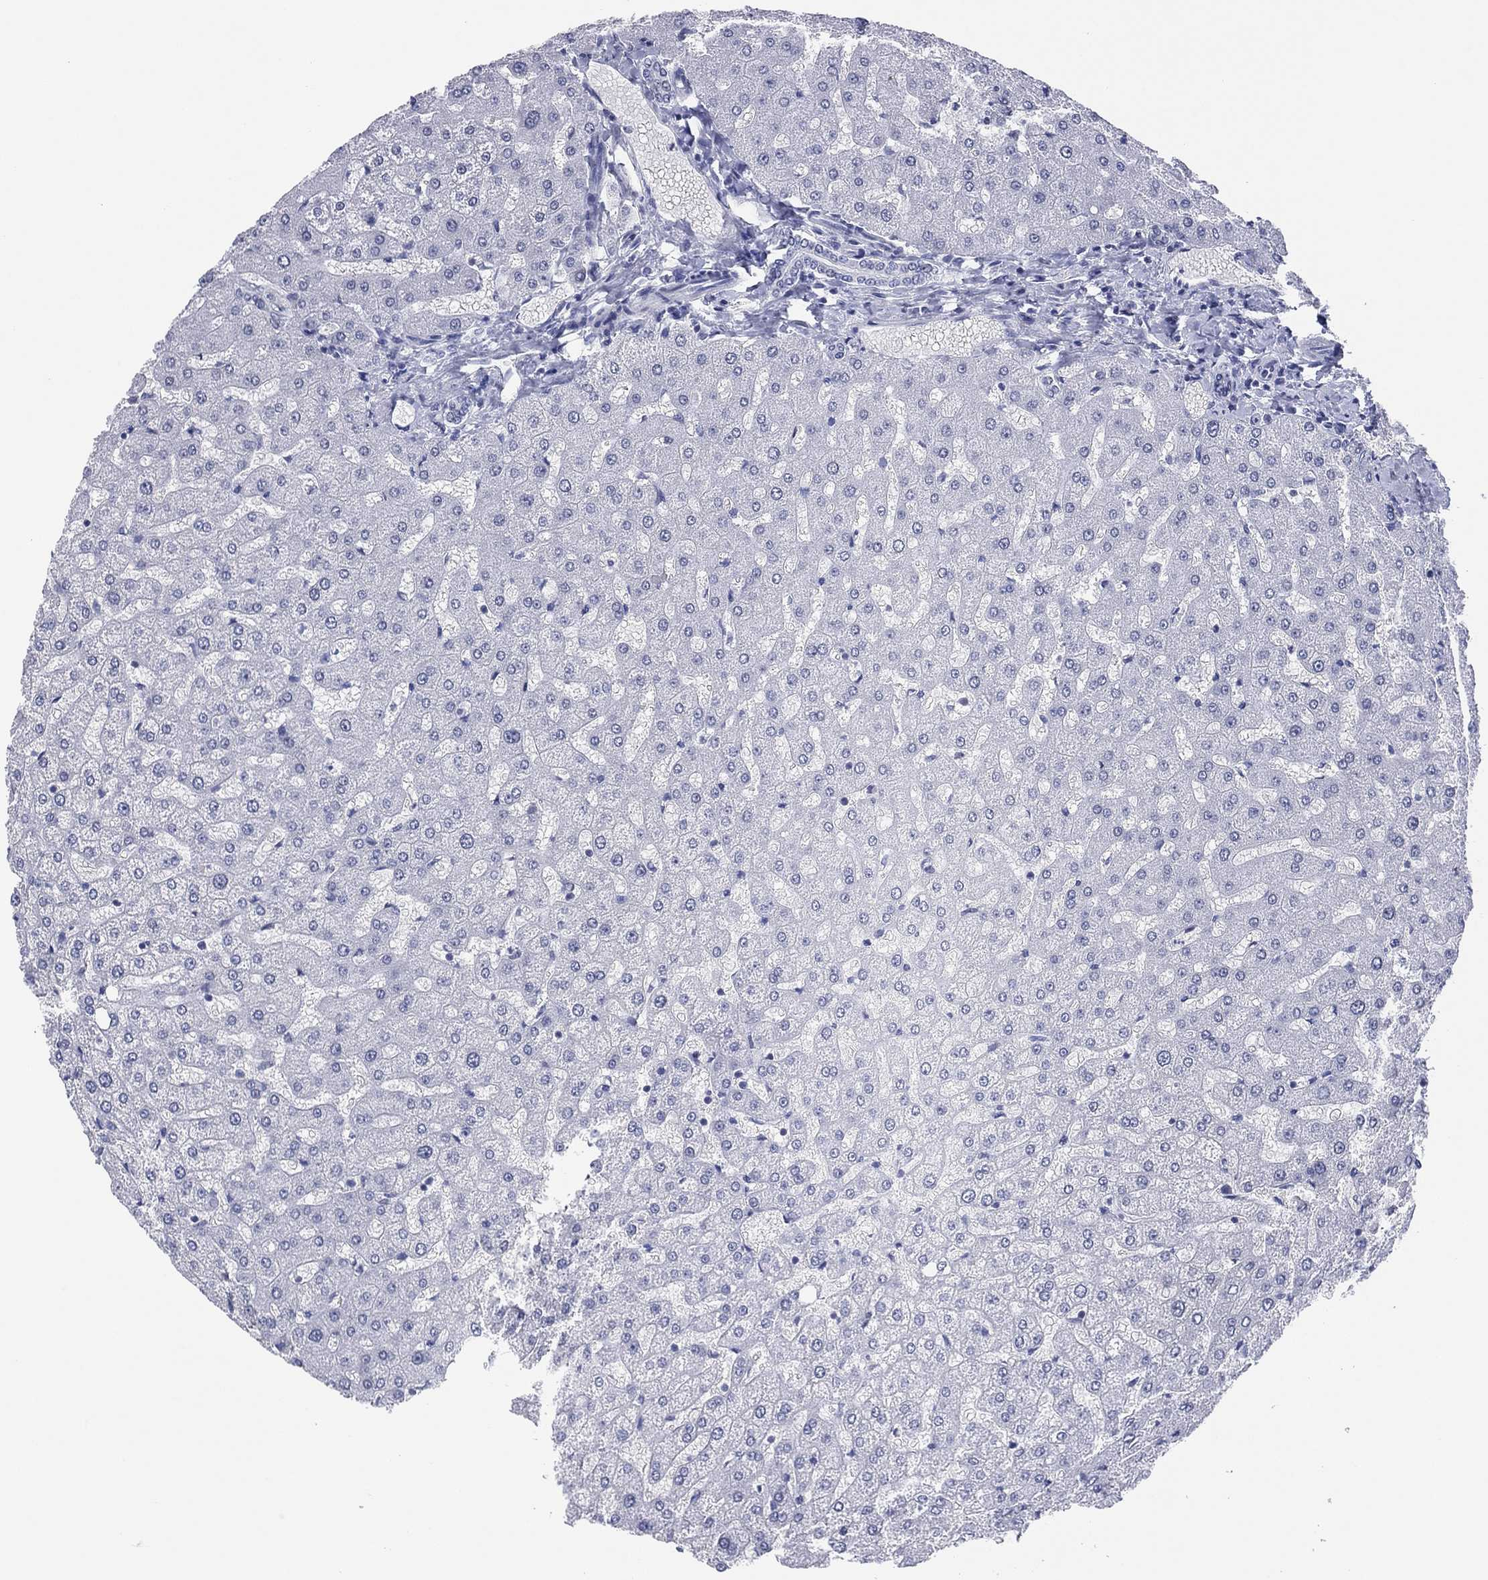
{"staining": {"intensity": "negative", "quantity": "none", "location": "none"}, "tissue": "liver", "cell_type": "Cholangiocytes", "image_type": "normal", "snomed": [{"axis": "morphology", "description": "Normal tissue, NOS"}, {"axis": "topography", "description": "Liver"}], "caption": "Cholangiocytes are negative for protein expression in normal human liver. (Immunohistochemistry, brightfield microscopy, high magnification).", "gene": "UTF1", "patient": {"sex": "female", "age": 50}}